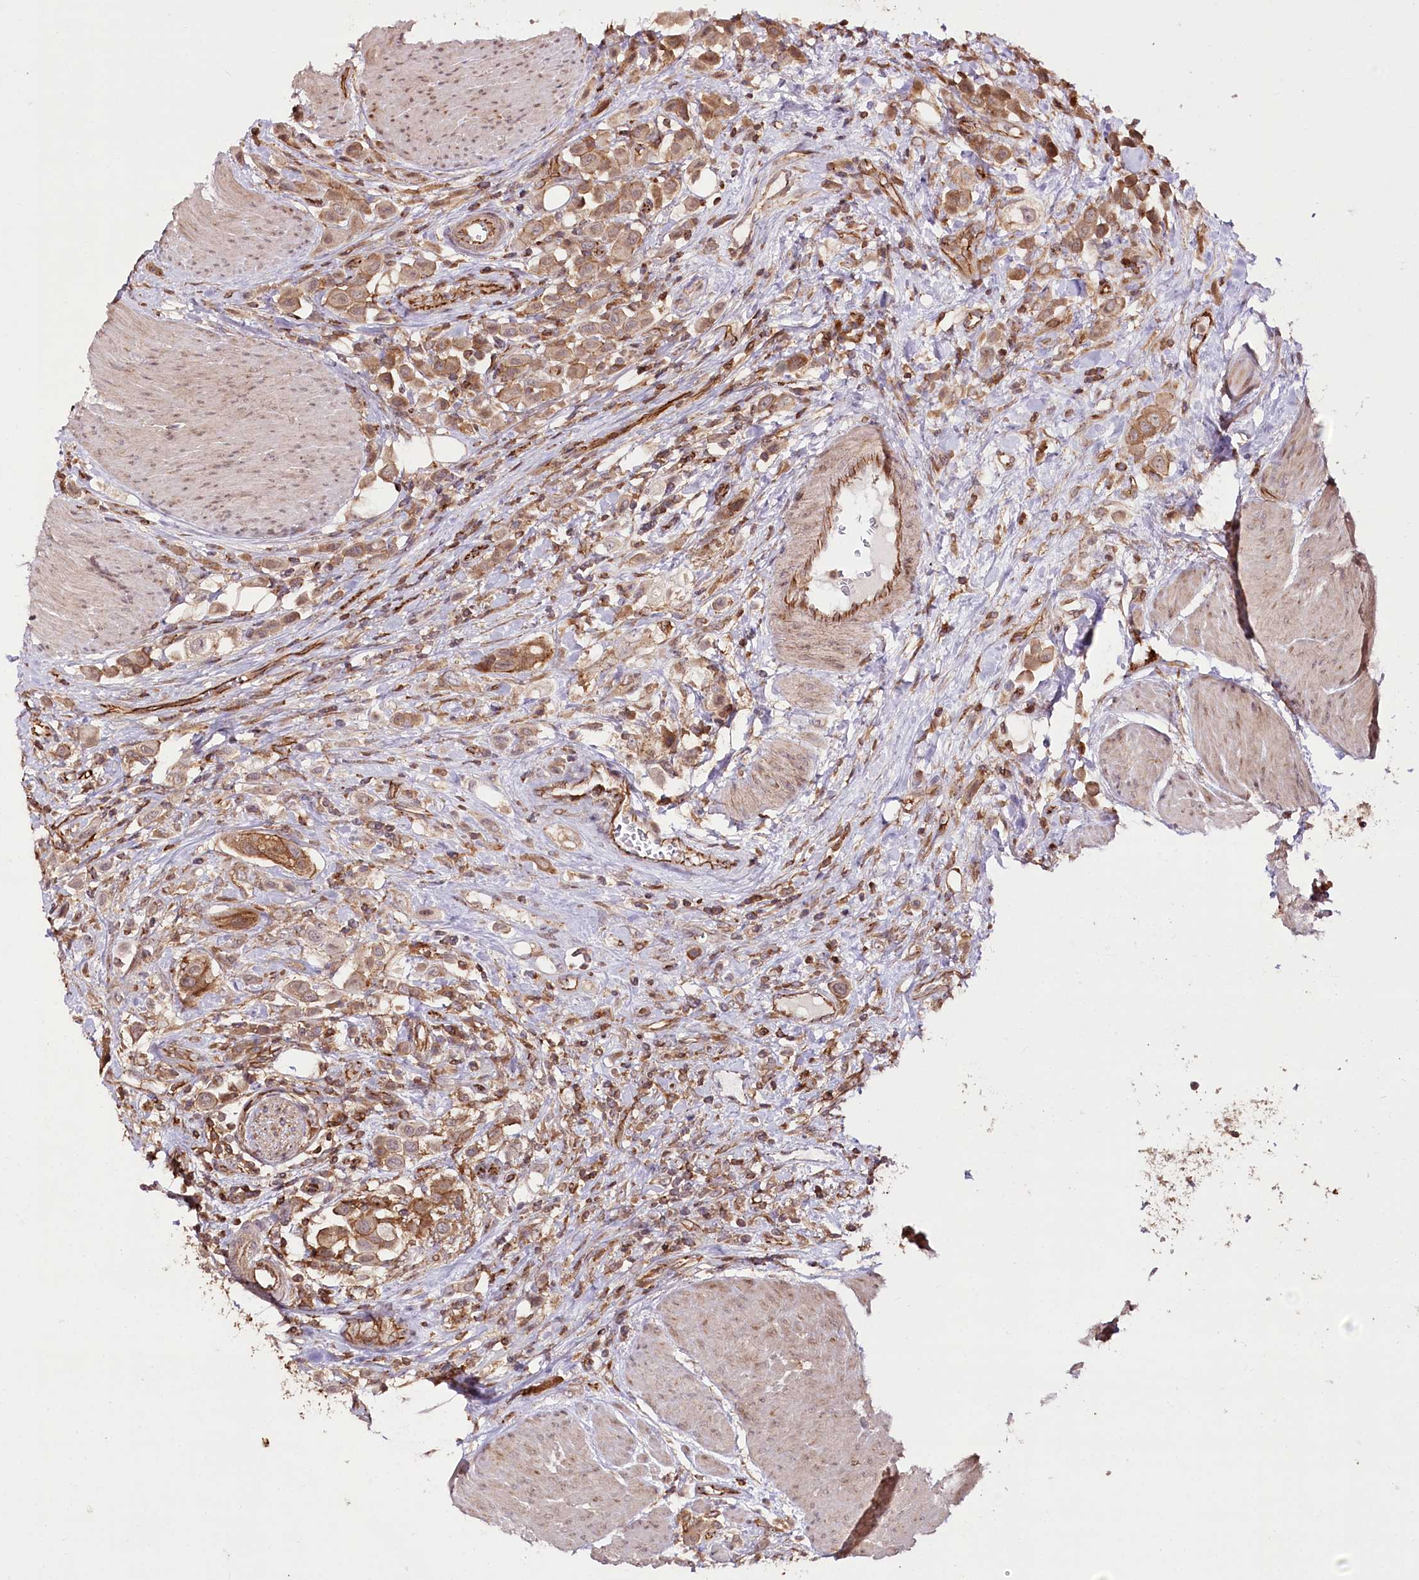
{"staining": {"intensity": "moderate", "quantity": ">75%", "location": "cytoplasmic/membranous"}, "tissue": "urothelial cancer", "cell_type": "Tumor cells", "image_type": "cancer", "snomed": [{"axis": "morphology", "description": "Urothelial carcinoma, High grade"}, {"axis": "topography", "description": "Urinary bladder"}], "caption": "This micrograph demonstrates IHC staining of urothelial cancer, with medium moderate cytoplasmic/membranous expression in about >75% of tumor cells.", "gene": "DHX29", "patient": {"sex": "male", "age": 50}}